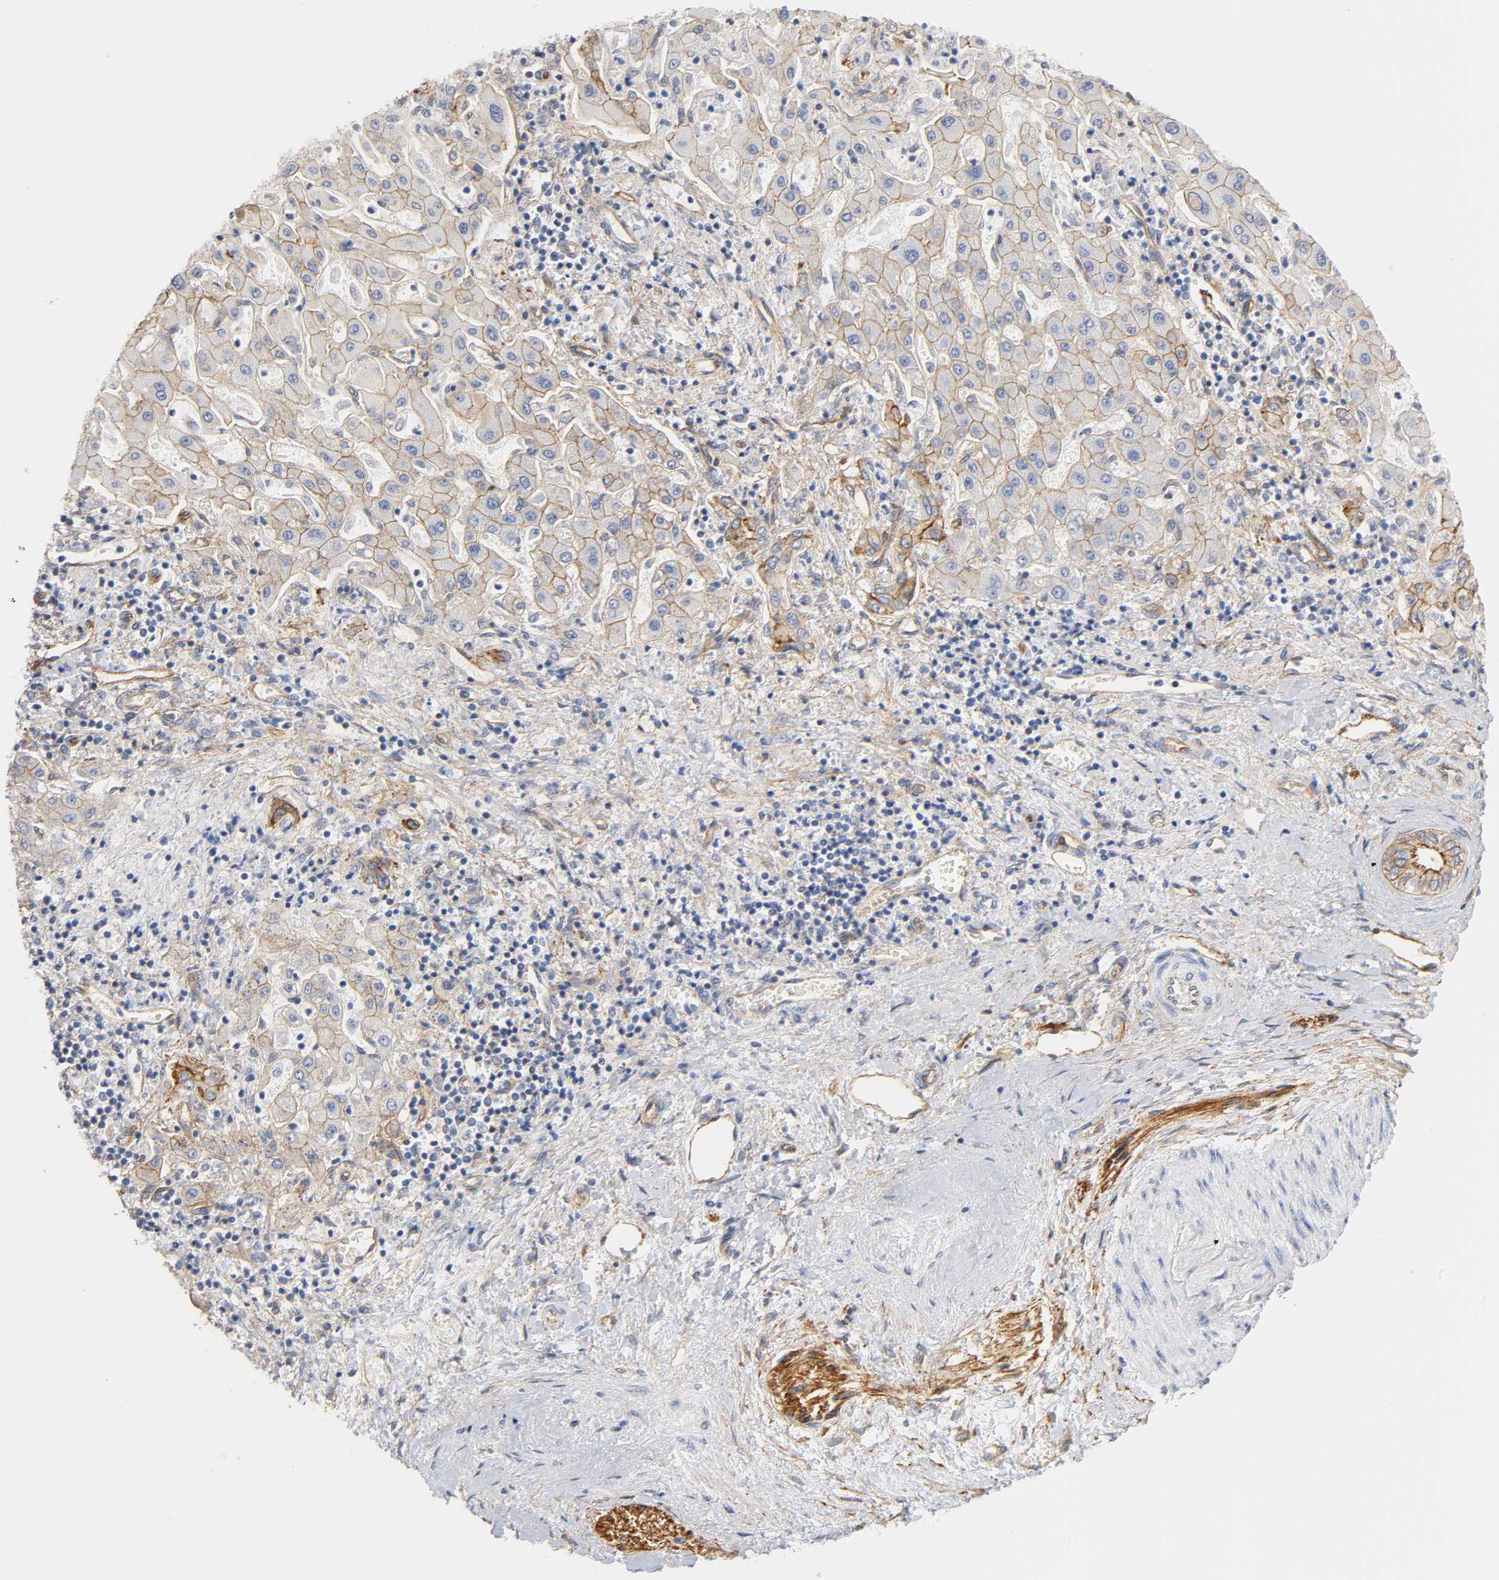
{"staining": {"intensity": "moderate", "quantity": ">75%", "location": "cytoplasmic/membranous"}, "tissue": "liver cancer", "cell_type": "Tumor cells", "image_type": "cancer", "snomed": [{"axis": "morphology", "description": "Cholangiocarcinoma"}, {"axis": "topography", "description": "Liver"}], "caption": "This is a micrograph of immunohistochemistry (IHC) staining of liver cancer, which shows moderate staining in the cytoplasmic/membranous of tumor cells.", "gene": "SPTAN1", "patient": {"sex": "male", "age": 50}}